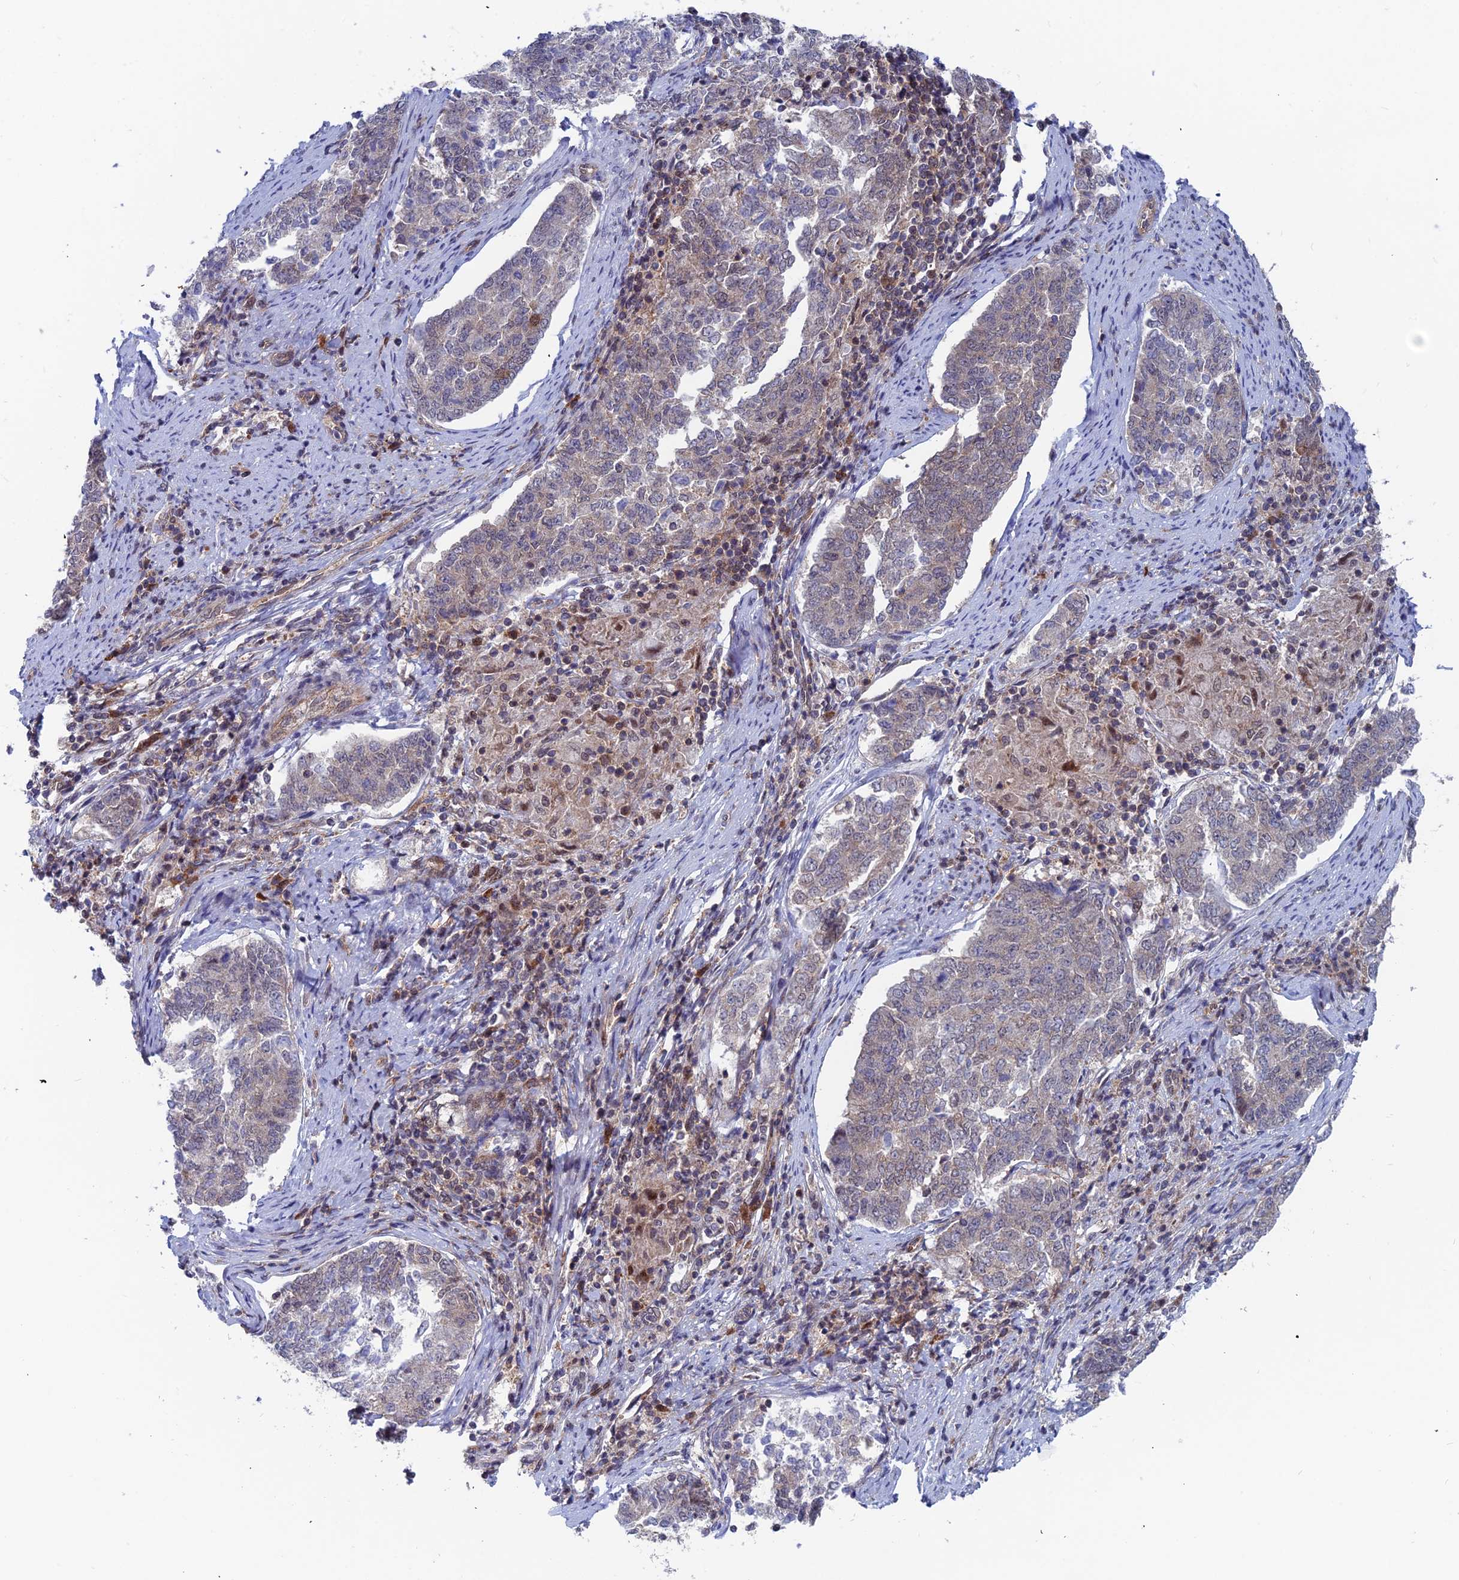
{"staining": {"intensity": "weak", "quantity": "<25%", "location": "nuclear"}, "tissue": "endometrial cancer", "cell_type": "Tumor cells", "image_type": "cancer", "snomed": [{"axis": "morphology", "description": "Adenocarcinoma, NOS"}, {"axis": "topography", "description": "Endometrium"}], "caption": "This is an immunohistochemistry (IHC) micrograph of human endometrial cancer. There is no expression in tumor cells.", "gene": "IGBP1", "patient": {"sex": "female", "age": 80}}